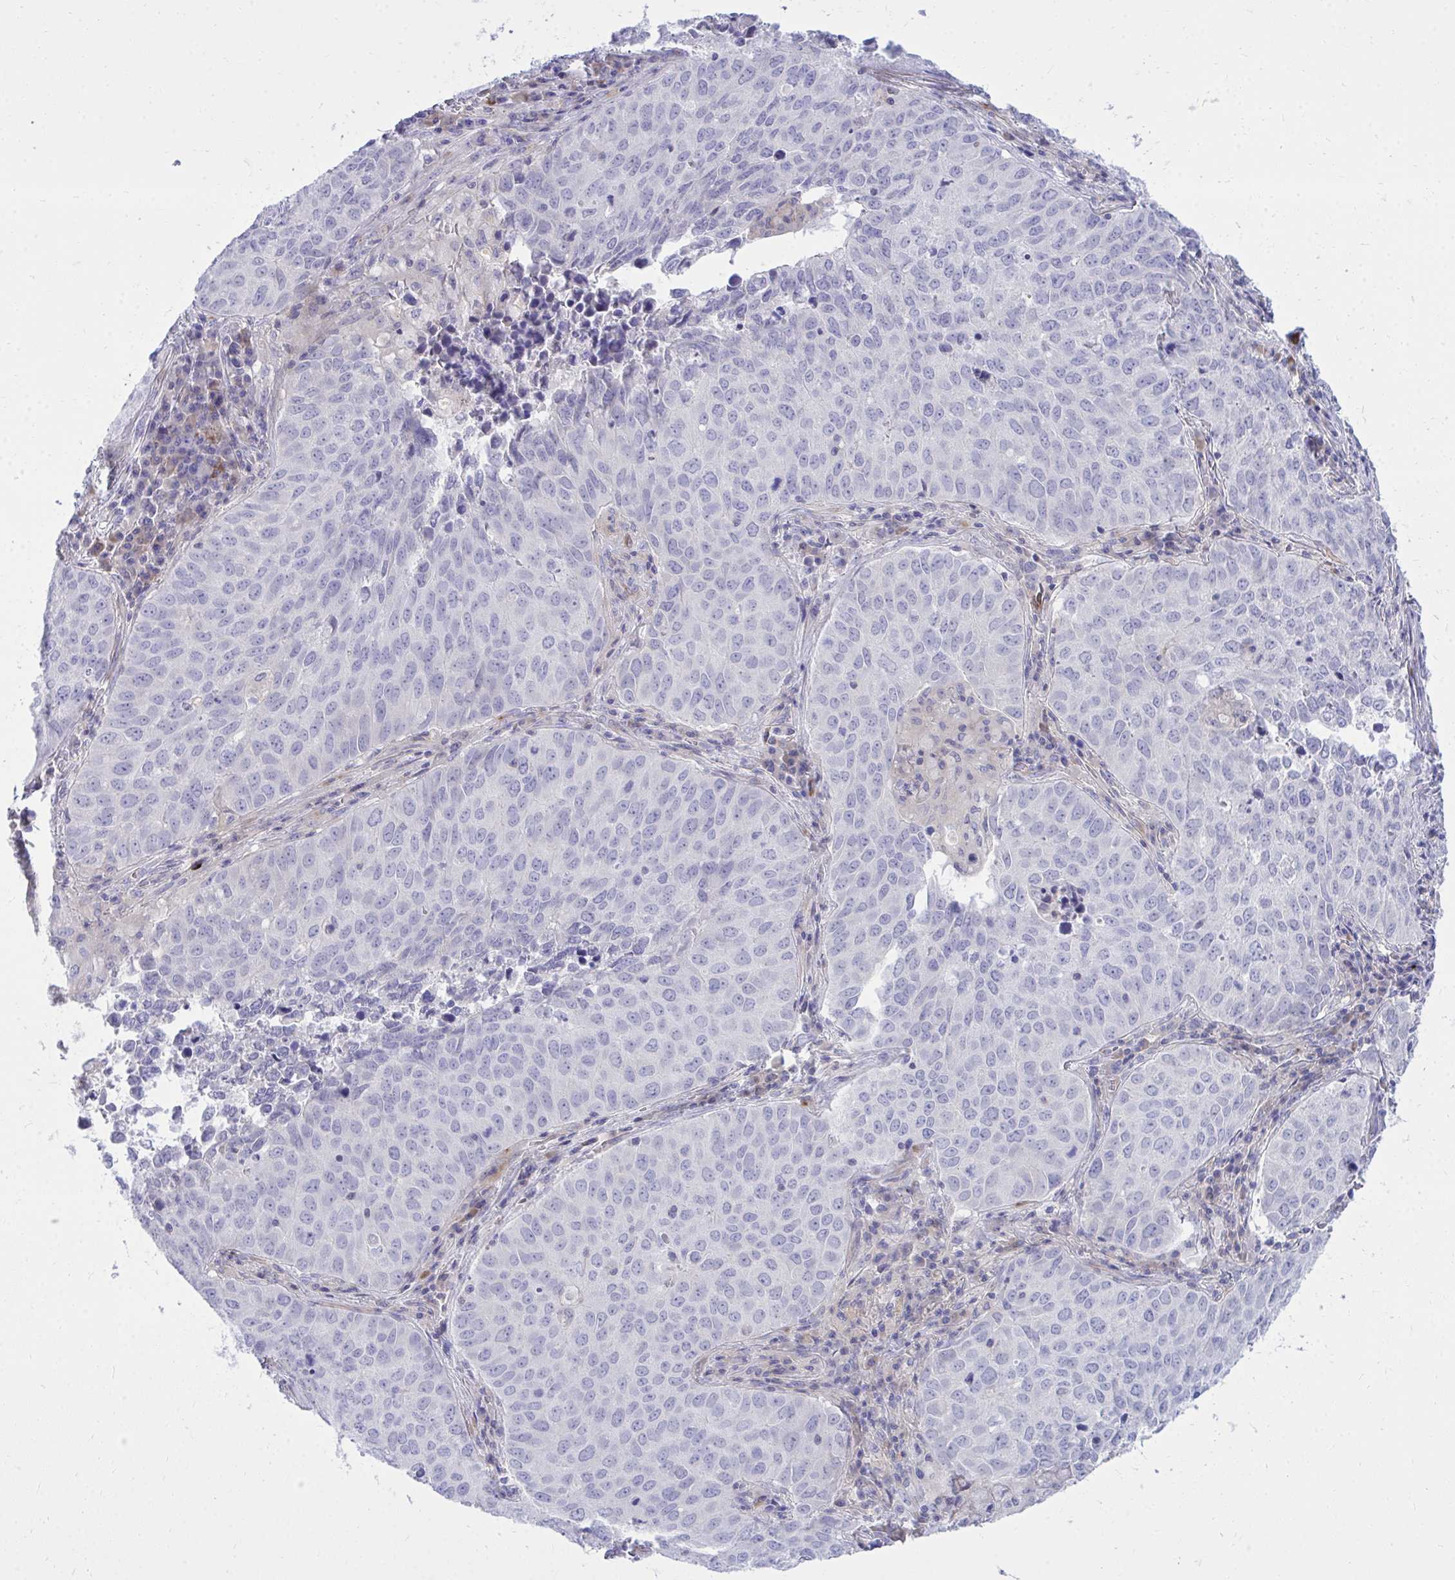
{"staining": {"intensity": "negative", "quantity": "none", "location": "none"}, "tissue": "lung cancer", "cell_type": "Tumor cells", "image_type": "cancer", "snomed": [{"axis": "morphology", "description": "Adenocarcinoma, NOS"}, {"axis": "topography", "description": "Lung"}], "caption": "High magnification brightfield microscopy of lung adenocarcinoma stained with DAB (3,3'-diaminobenzidine) (brown) and counterstained with hematoxylin (blue): tumor cells show no significant positivity. (Brightfield microscopy of DAB immunohistochemistry at high magnification).", "gene": "TP53I11", "patient": {"sex": "female", "age": 50}}